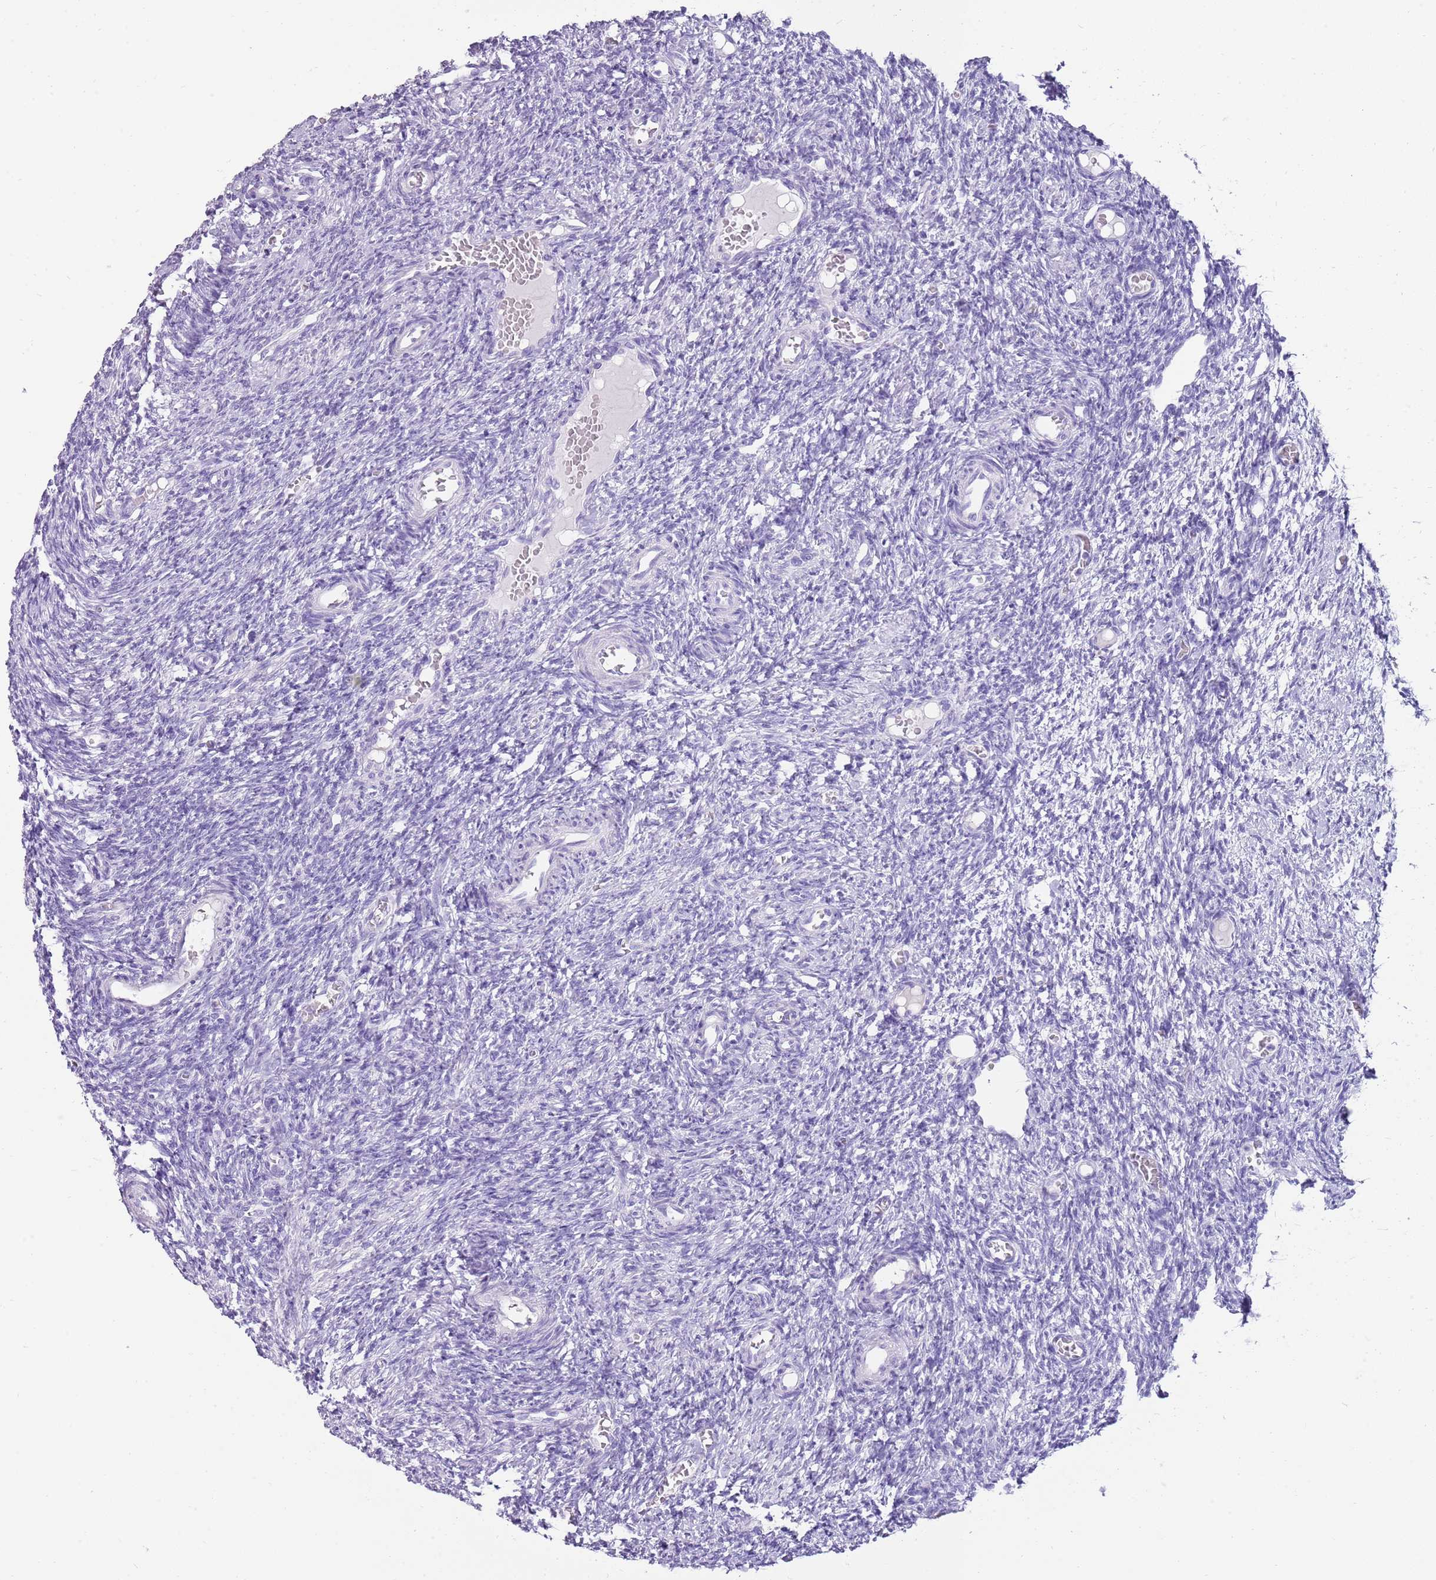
{"staining": {"intensity": "negative", "quantity": "none", "location": "none"}, "tissue": "ovary", "cell_type": "Ovarian stroma cells", "image_type": "normal", "snomed": [{"axis": "morphology", "description": "Normal tissue, NOS"}, {"axis": "topography", "description": "Ovary"}], "caption": "Histopathology image shows no significant protein staining in ovarian stroma cells of benign ovary.", "gene": "ENSG00000271254", "patient": {"sex": "female", "age": 27}}